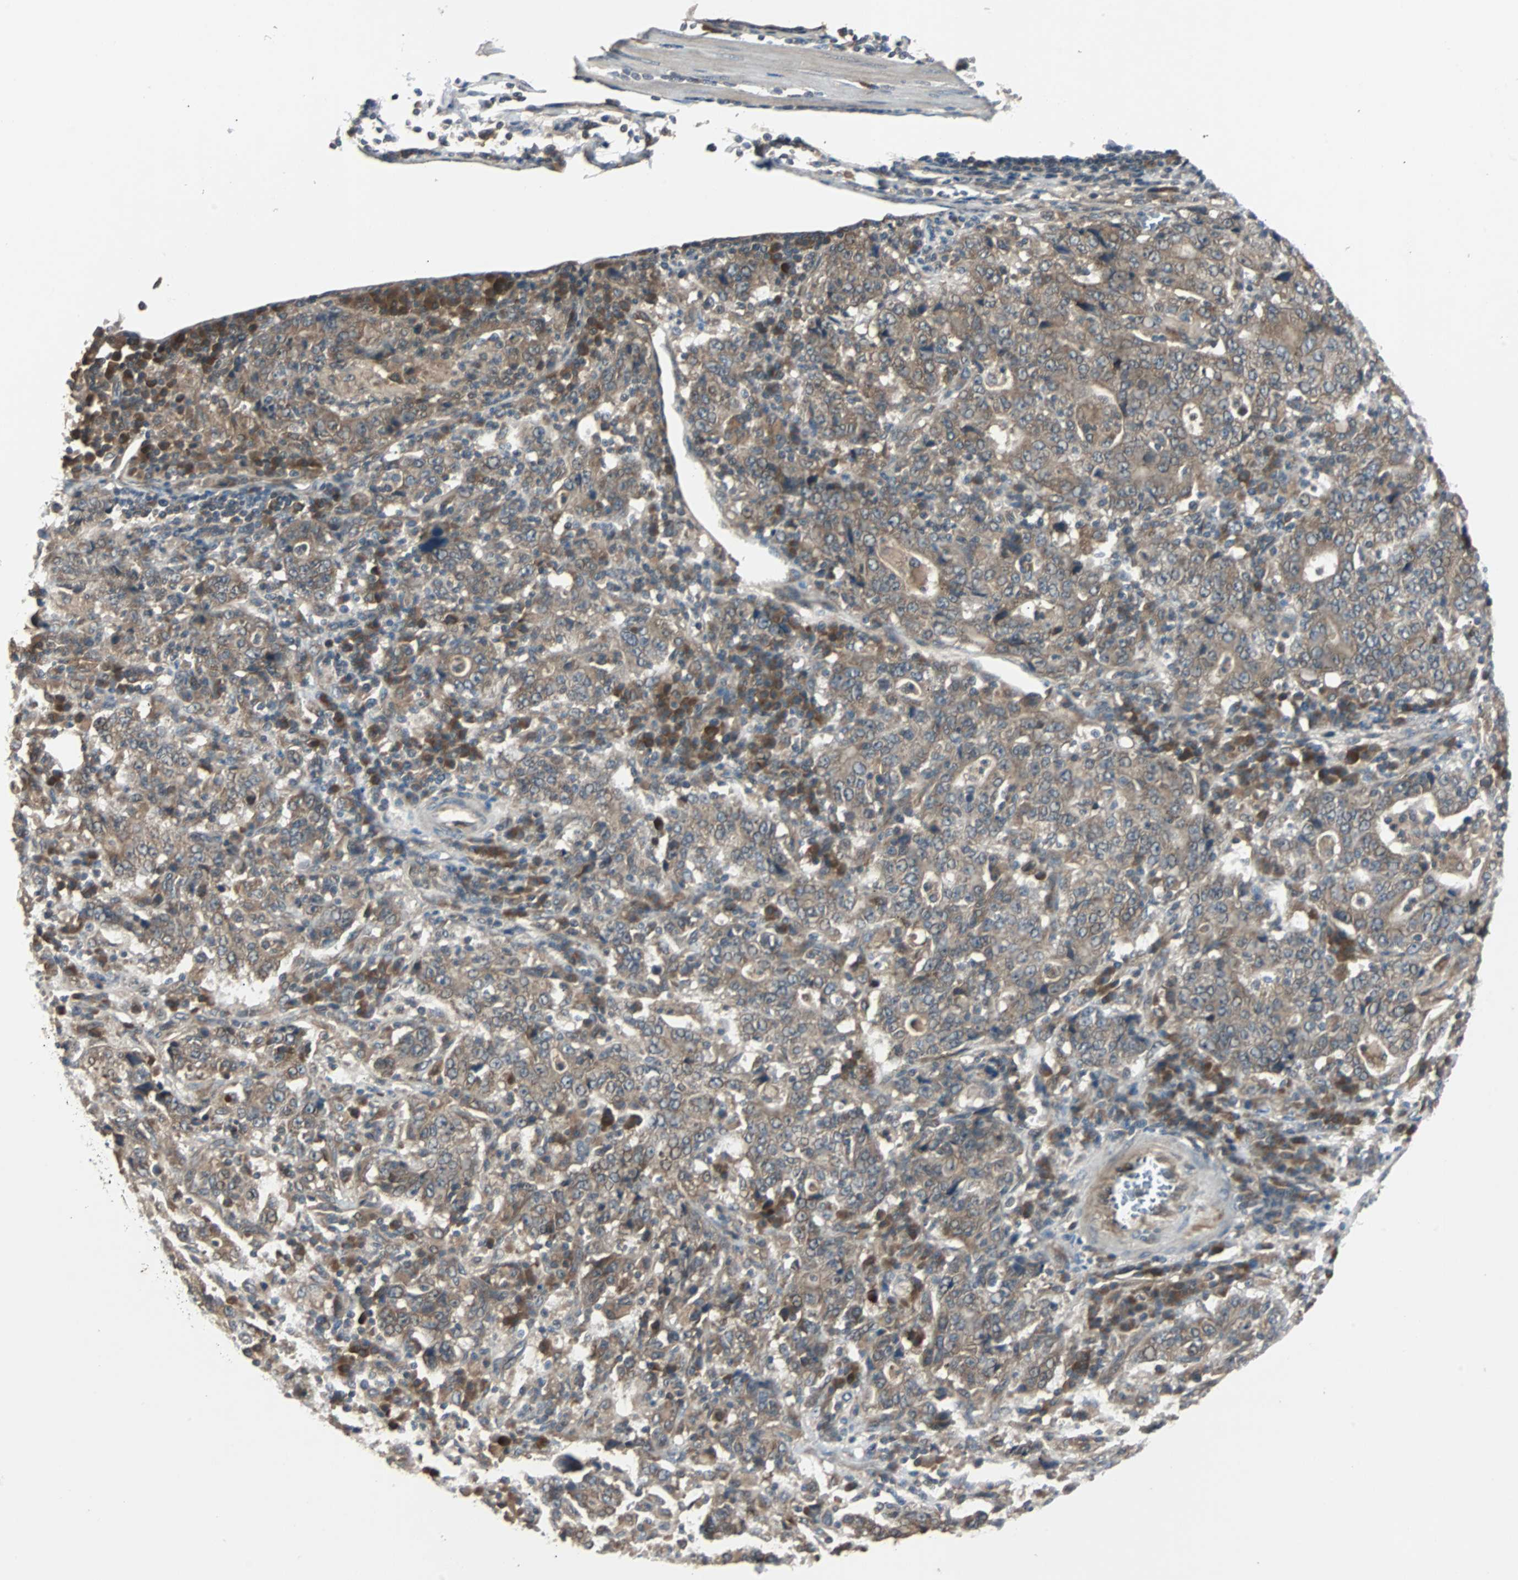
{"staining": {"intensity": "moderate", "quantity": ">75%", "location": "cytoplasmic/membranous"}, "tissue": "stomach cancer", "cell_type": "Tumor cells", "image_type": "cancer", "snomed": [{"axis": "morphology", "description": "Normal tissue, NOS"}, {"axis": "morphology", "description": "Adenocarcinoma, NOS"}, {"axis": "topography", "description": "Stomach, upper"}, {"axis": "topography", "description": "Stomach"}], "caption": "Approximately >75% of tumor cells in human stomach adenocarcinoma exhibit moderate cytoplasmic/membranous protein positivity as visualized by brown immunohistochemical staining.", "gene": "ARF1", "patient": {"sex": "male", "age": 59}}